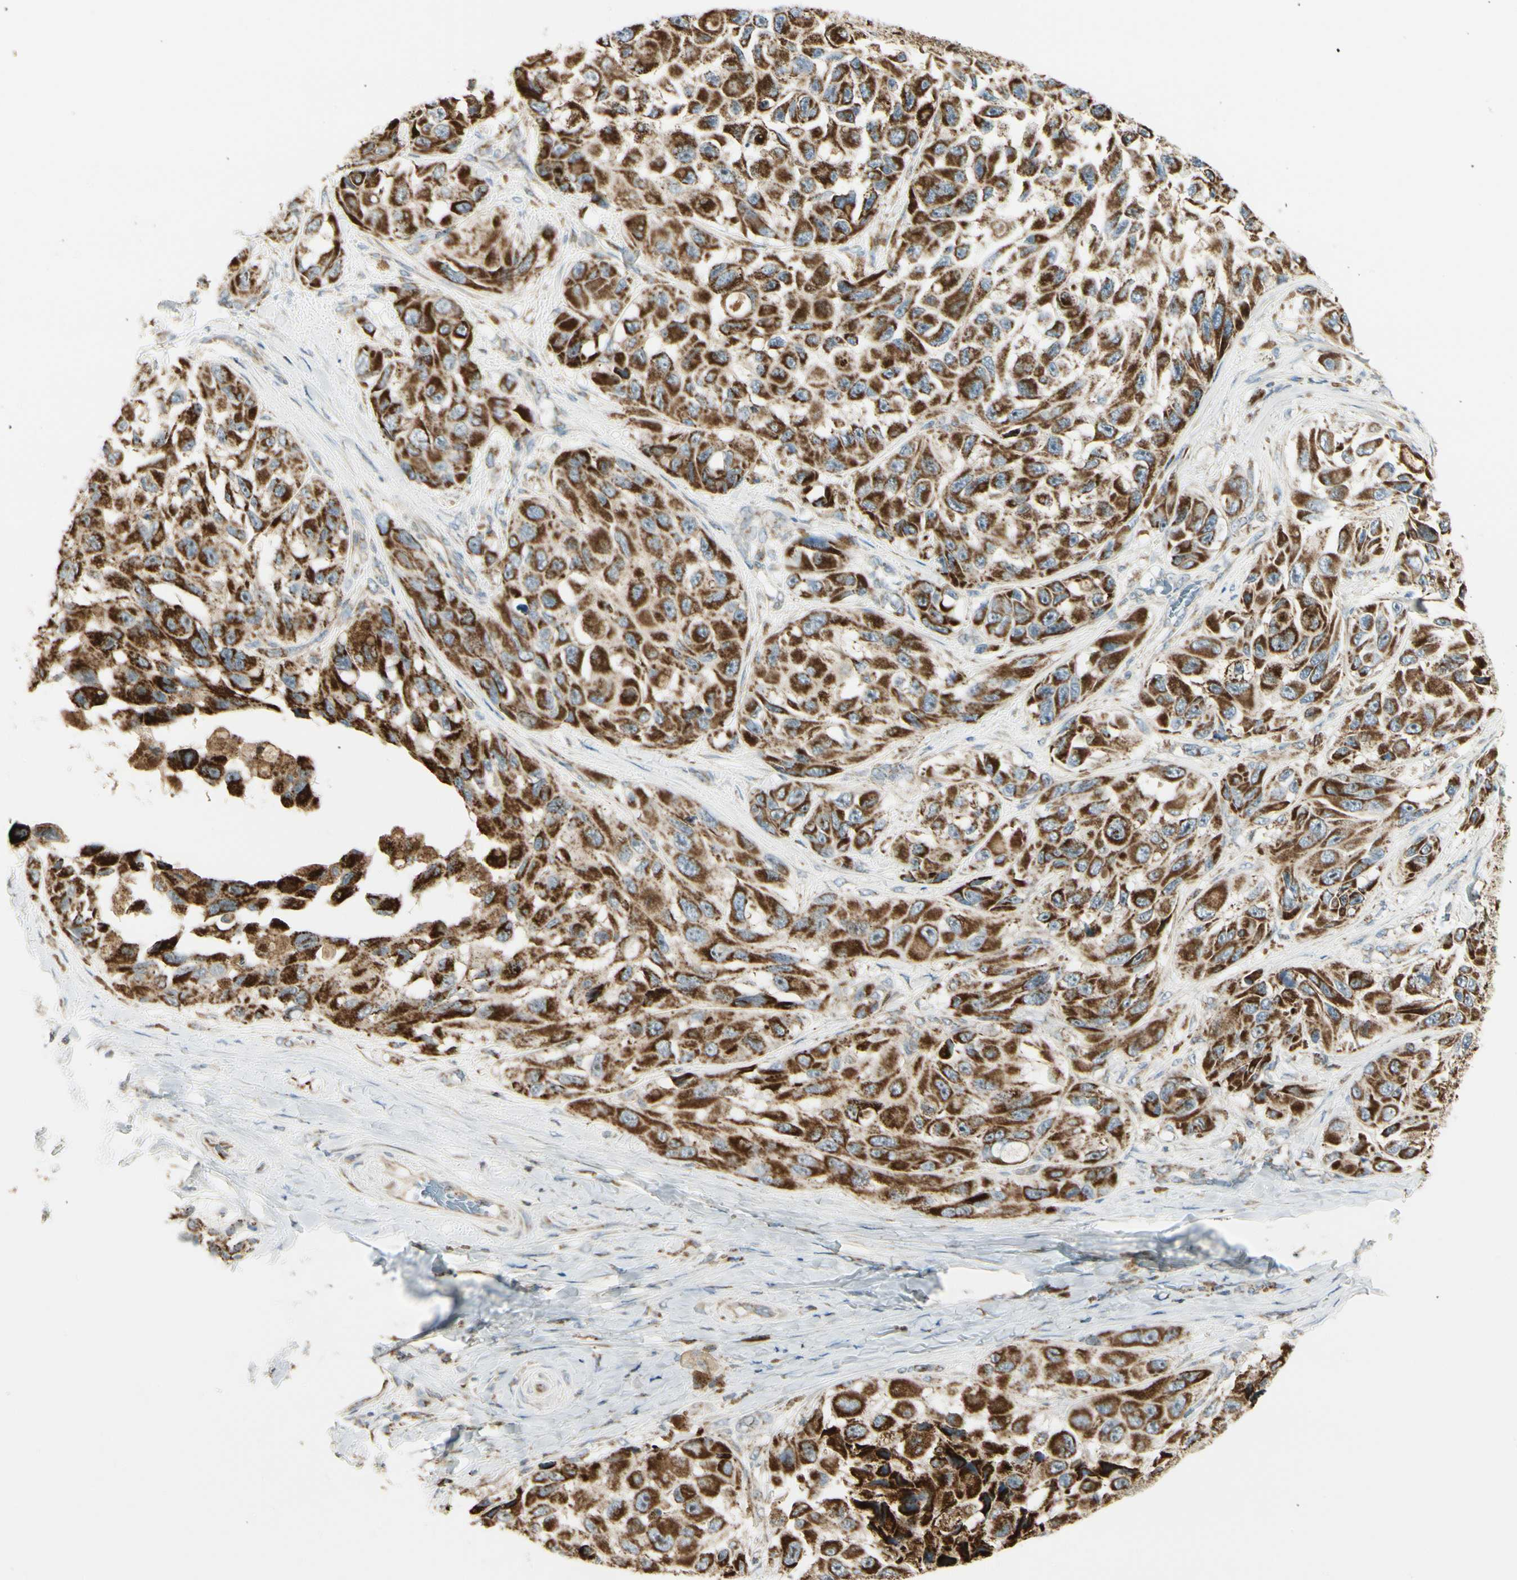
{"staining": {"intensity": "strong", "quantity": ">75%", "location": "cytoplasmic/membranous"}, "tissue": "melanoma", "cell_type": "Tumor cells", "image_type": "cancer", "snomed": [{"axis": "morphology", "description": "Malignant melanoma, NOS"}, {"axis": "topography", "description": "Skin"}], "caption": "Malignant melanoma tissue demonstrates strong cytoplasmic/membranous staining in approximately >75% of tumor cells", "gene": "ANKS6", "patient": {"sex": "female", "age": 73}}